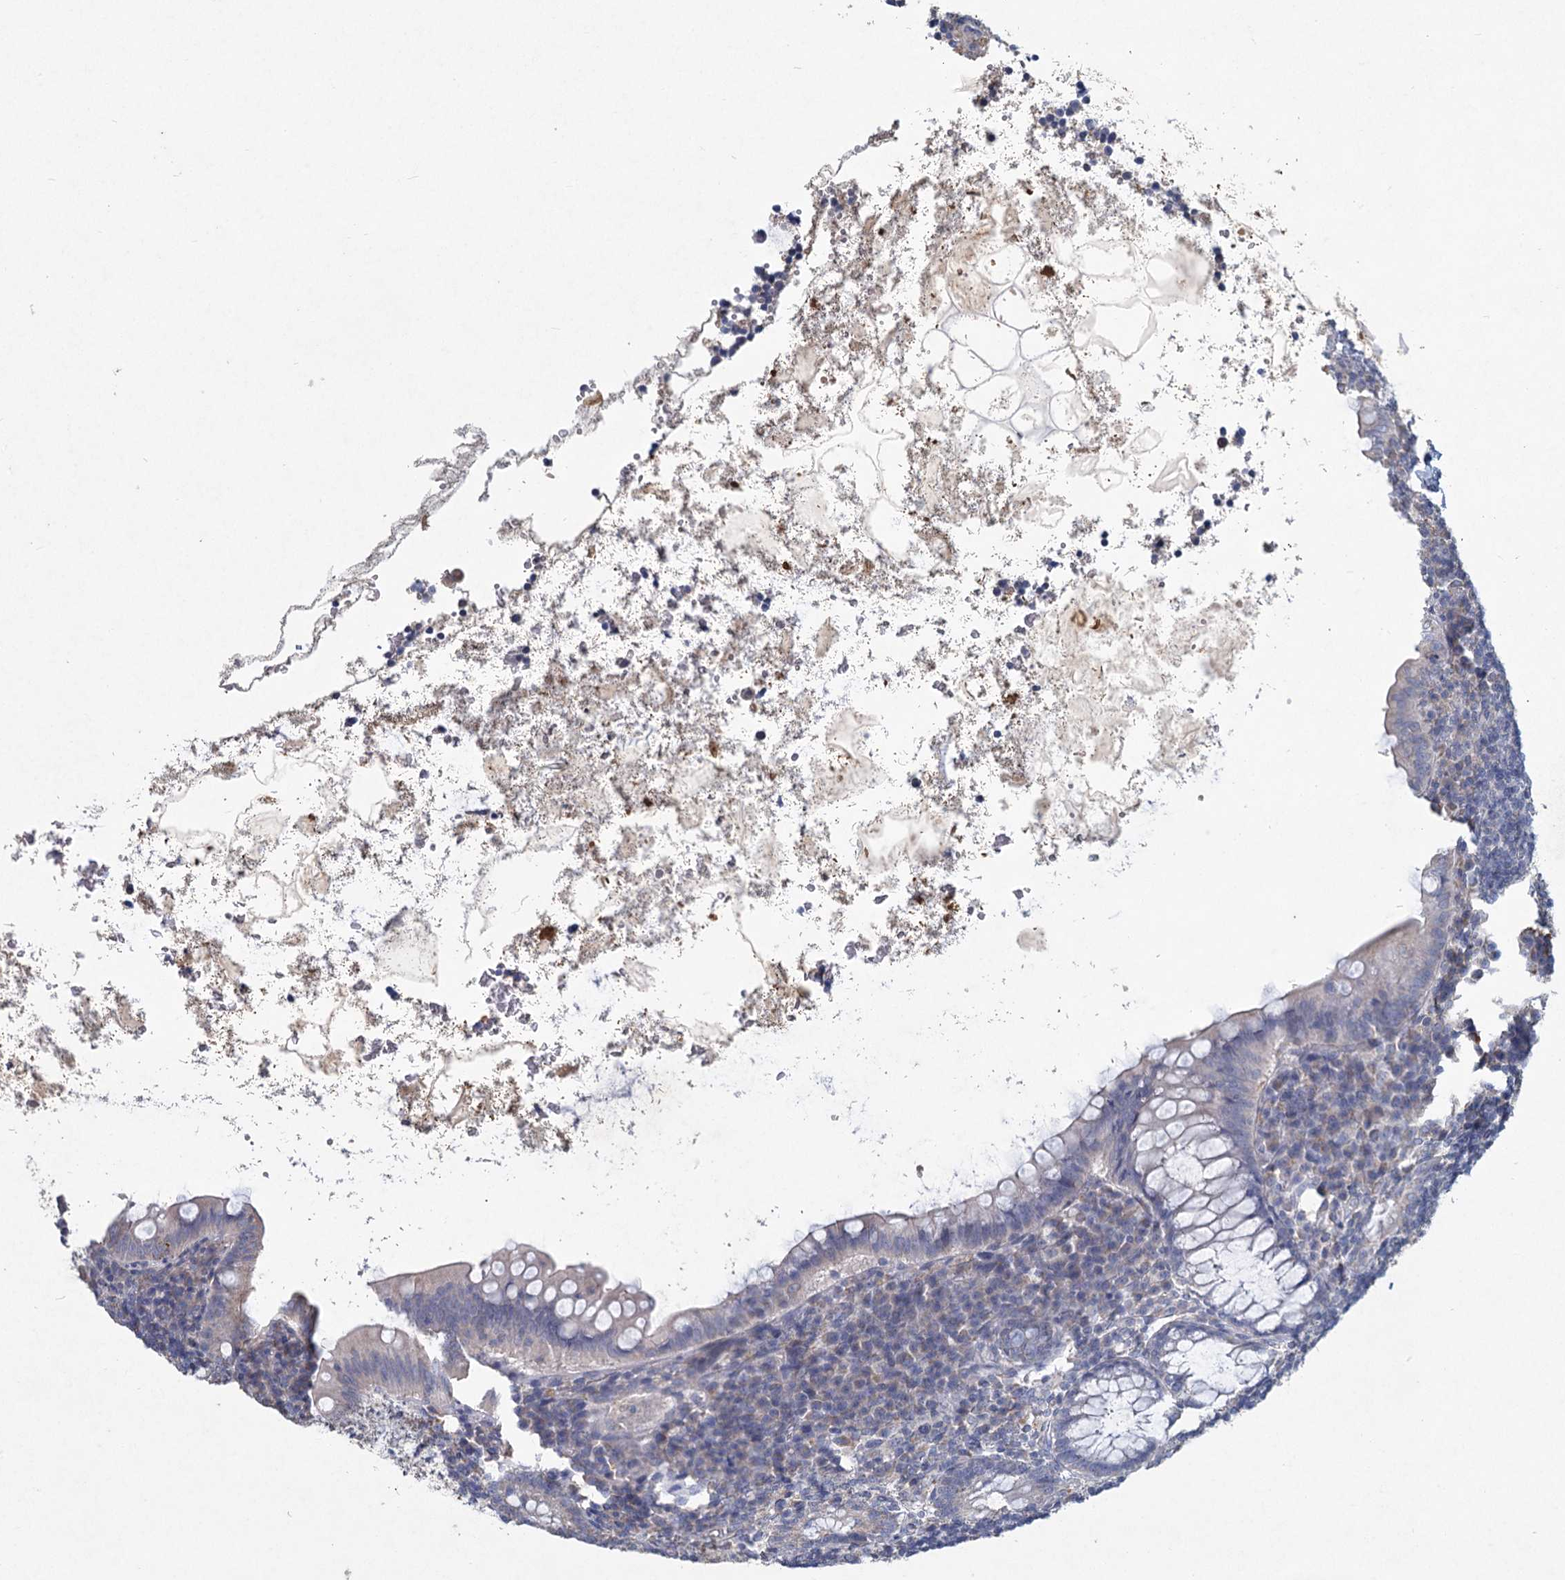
{"staining": {"intensity": "negative", "quantity": "none", "location": "none"}, "tissue": "appendix", "cell_type": "Glandular cells", "image_type": "normal", "snomed": [{"axis": "morphology", "description": "Normal tissue, NOS"}, {"axis": "topography", "description": "Appendix"}], "caption": "The immunohistochemistry histopathology image has no significant expression in glandular cells of appendix. (DAB immunohistochemistry visualized using brightfield microscopy, high magnification).", "gene": "HES2", "patient": {"sex": "female", "age": 33}}